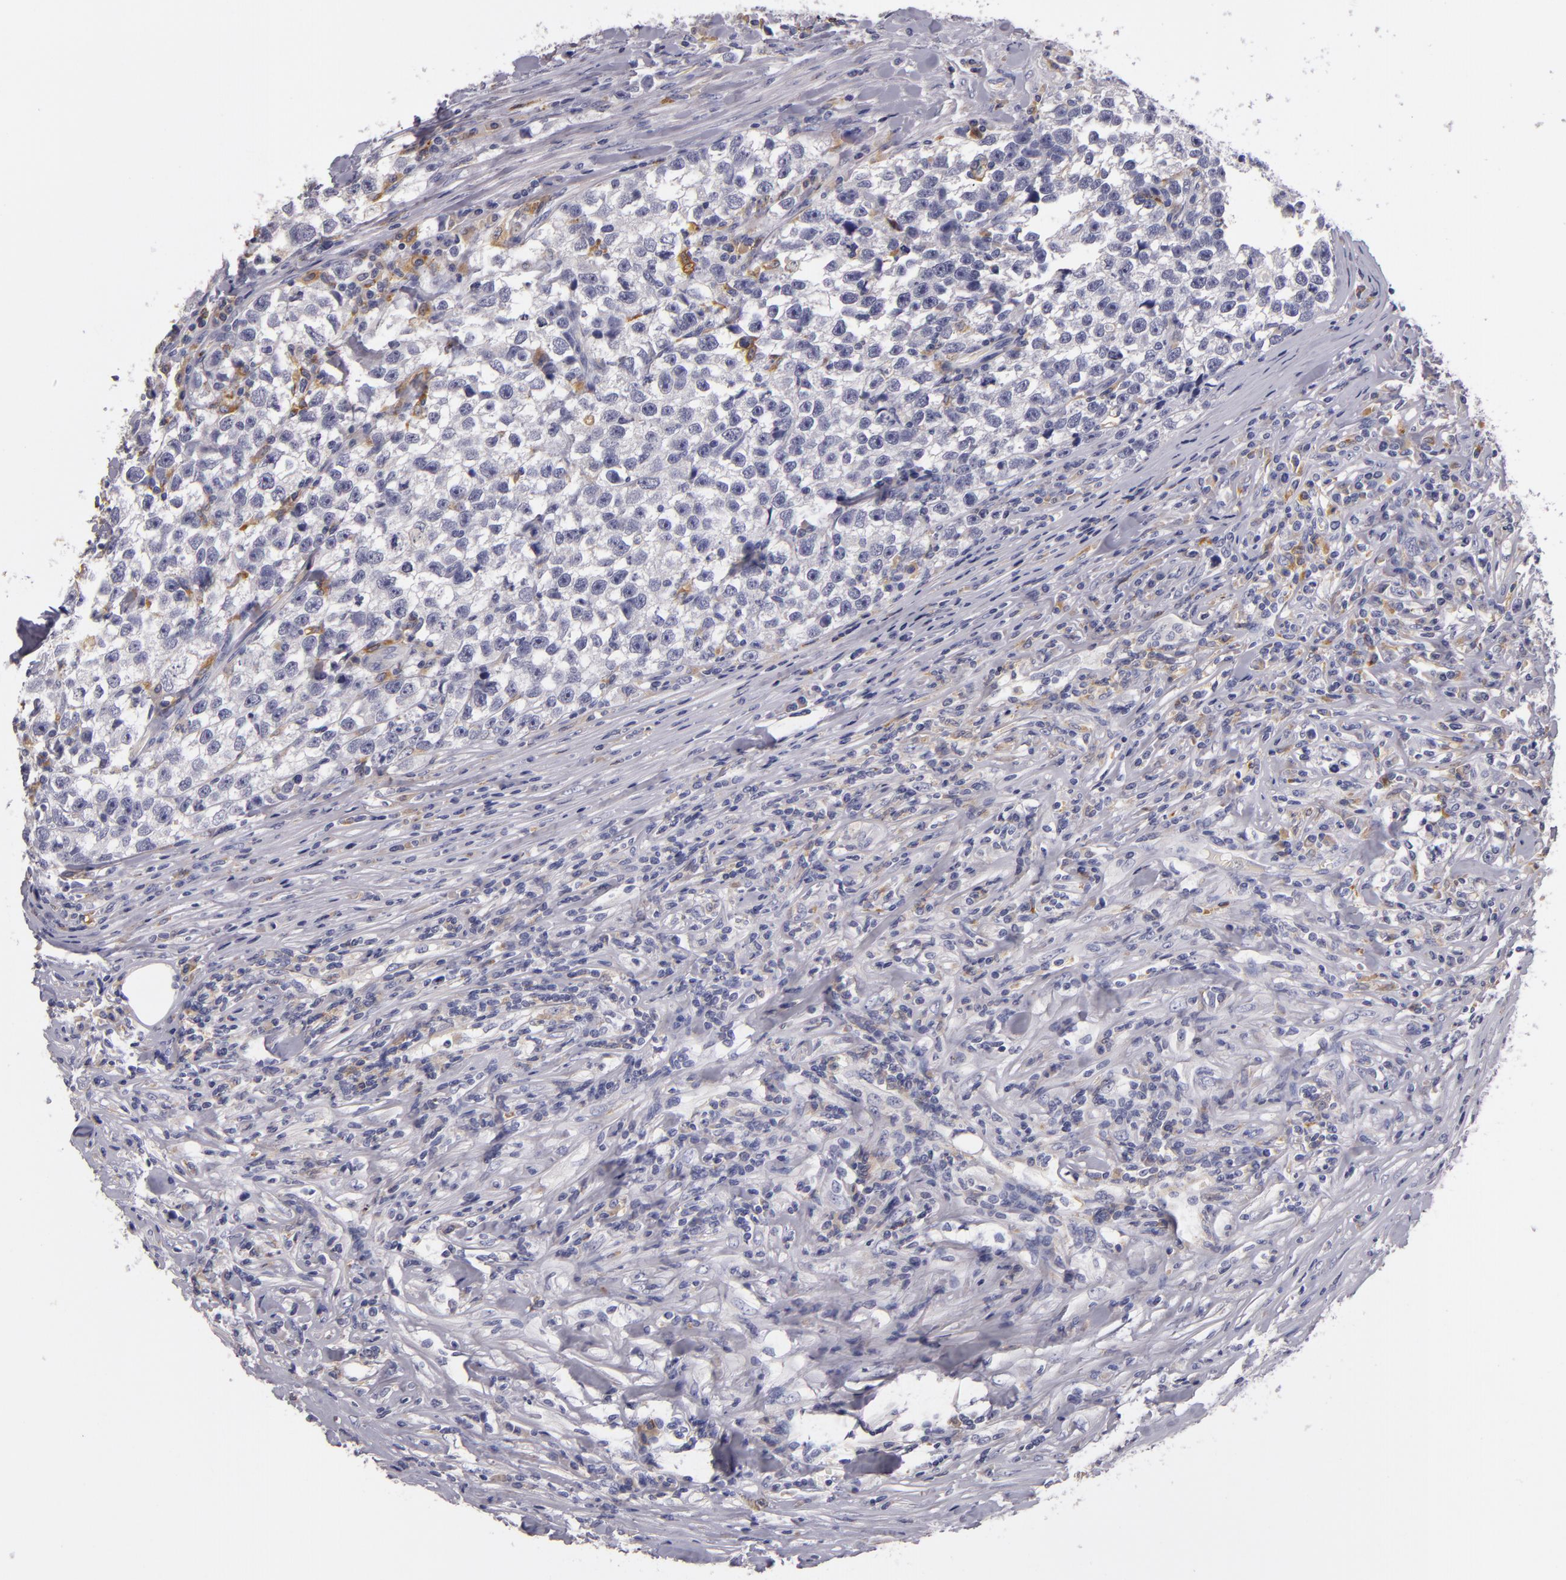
{"staining": {"intensity": "negative", "quantity": "none", "location": "none"}, "tissue": "testis cancer", "cell_type": "Tumor cells", "image_type": "cancer", "snomed": [{"axis": "morphology", "description": "Seminoma, NOS"}, {"axis": "morphology", "description": "Carcinoma, Embryonal, NOS"}, {"axis": "topography", "description": "Testis"}], "caption": "Testis cancer (seminoma) stained for a protein using immunohistochemistry exhibits no positivity tumor cells.", "gene": "TLR8", "patient": {"sex": "male", "age": 30}}